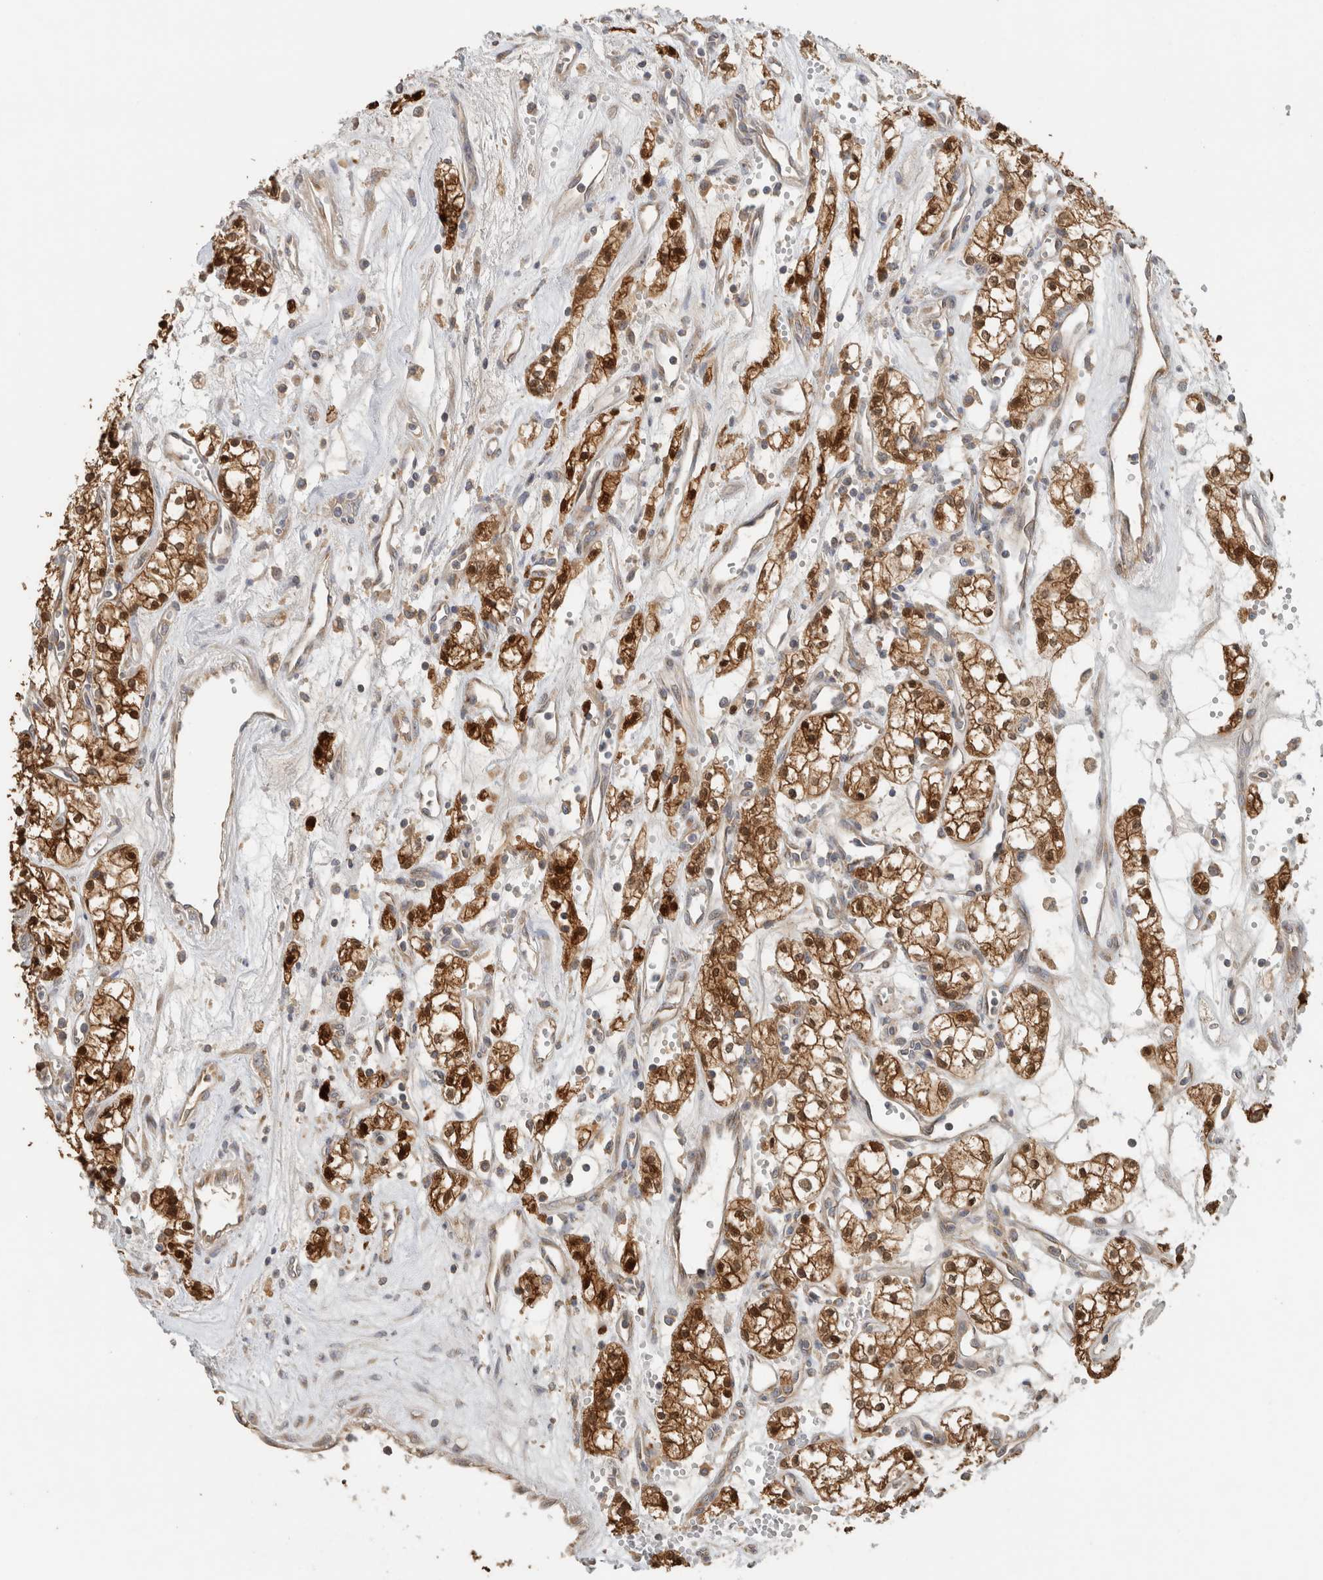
{"staining": {"intensity": "moderate", "quantity": ">75%", "location": "cytoplasmic/membranous"}, "tissue": "renal cancer", "cell_type": "Tumor cells", "image_type": "cancer", "snomed": [{"axis": "morphology", "description": "Adenocarcinoma, NOS"}, {"axis": "topography", "description": "Kidney"}], "caption": "A brown stain highlights moderate cytoplasmic/membranous positivity of a protein in human renal adenocarcinoma tumor cells.", "gene": "PUM1", "patient": {"sex": "male", "age": 59}}